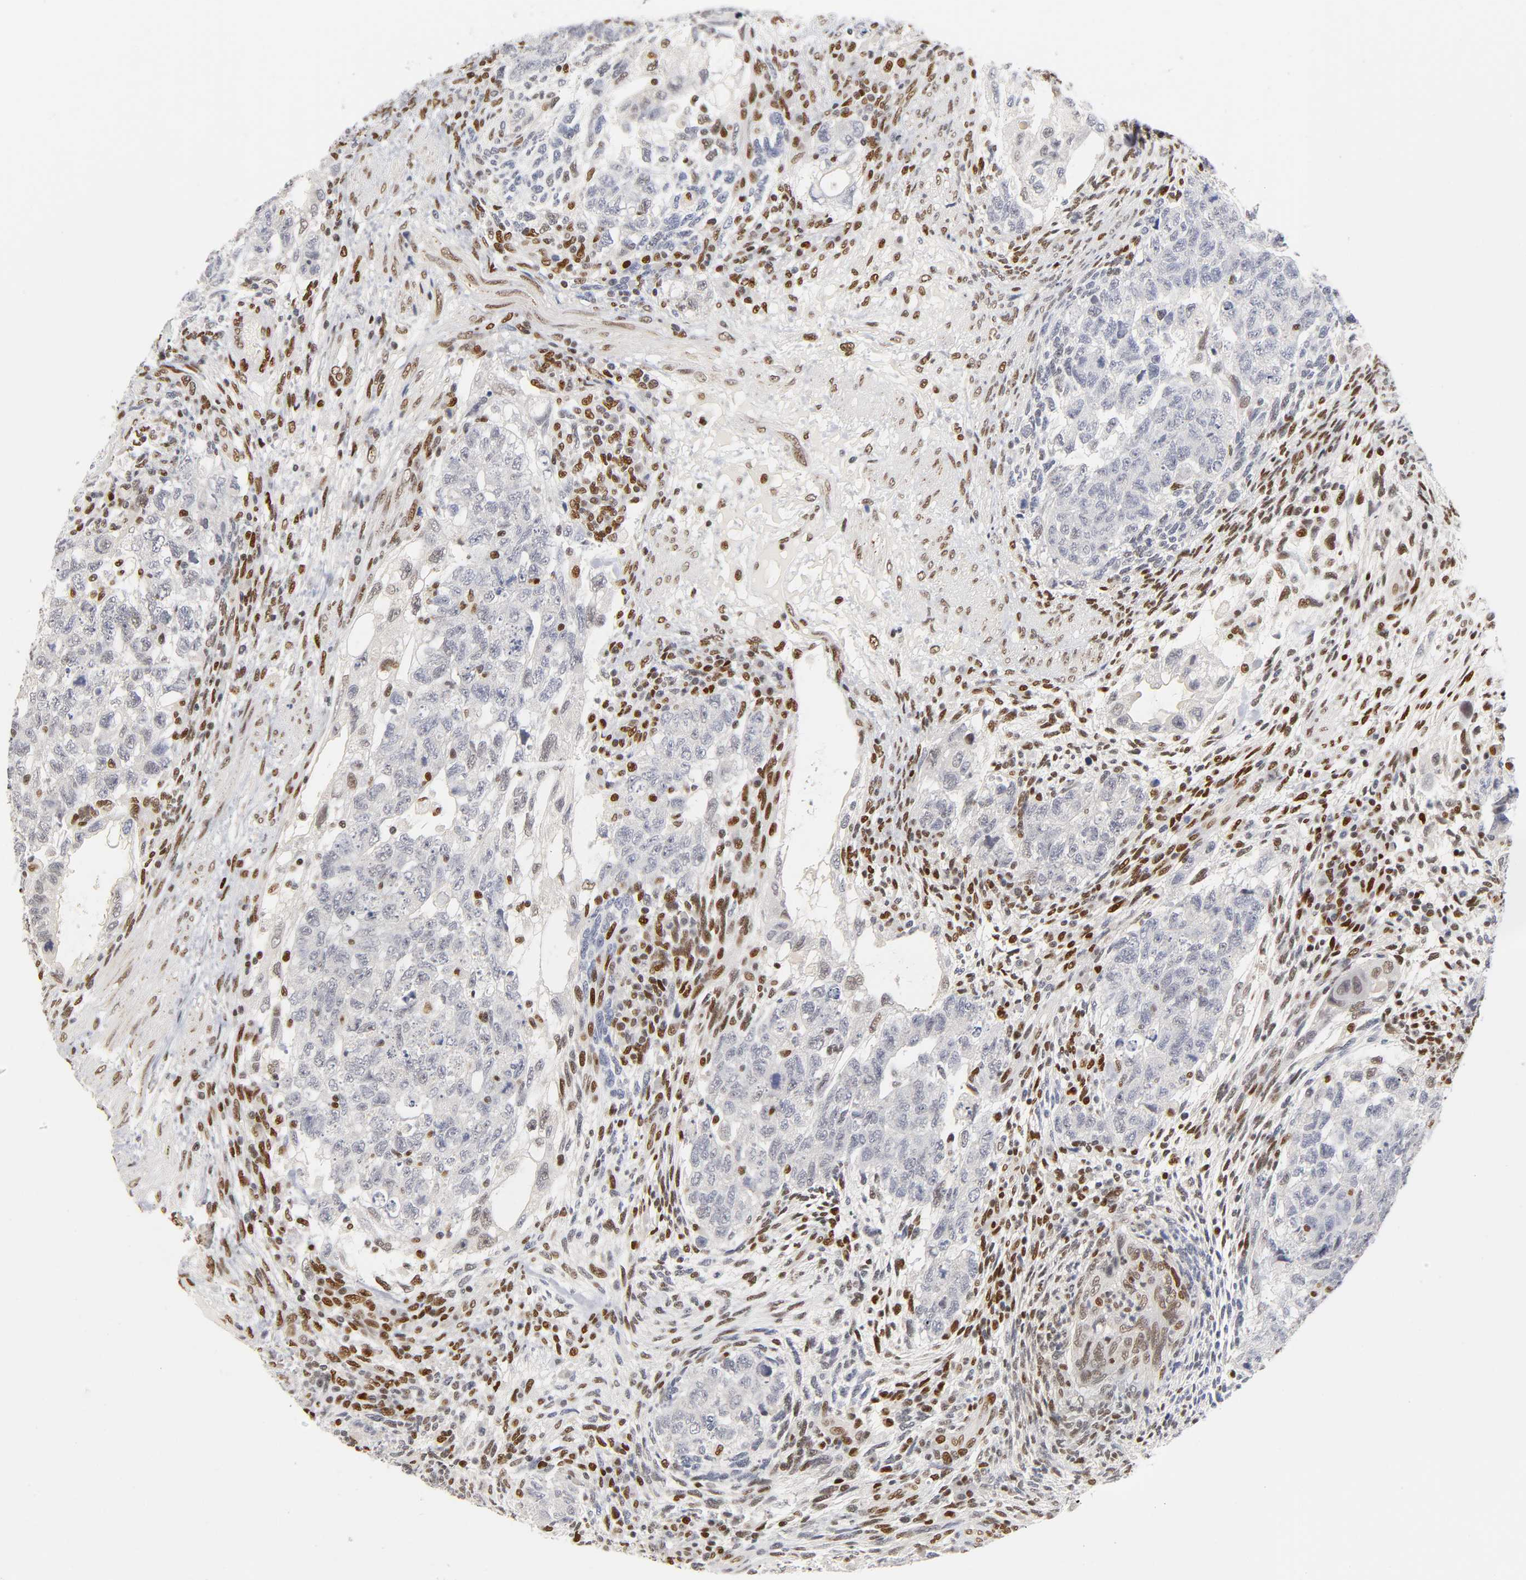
{"staining": {"intensity": "strong", "quantity": "25%-75%", "location": "nuclear"}, "tissue": "testis cancer", "cell_type": "Tumor cells", "image_type": "cancer", "snomed": [{"axis": "morphology", "description": "Normal tissue, NOS"}, {"axis": "morphology", "description": "Carcinoma, Embryonal, NOS"}, {"axis": "topography", "description": "Testis"}], "caption": "This photomicrograph exhibits embryonal carcinoma (testis) stained with immunohistochemistry (IHC) to label a protein in brown. The nuclear of tumor cells show strong positivity for the protein. Nuclei are counter-stained blue.", "gene": "NR3C1", "patient": {"sex": "male", "age": 36}}